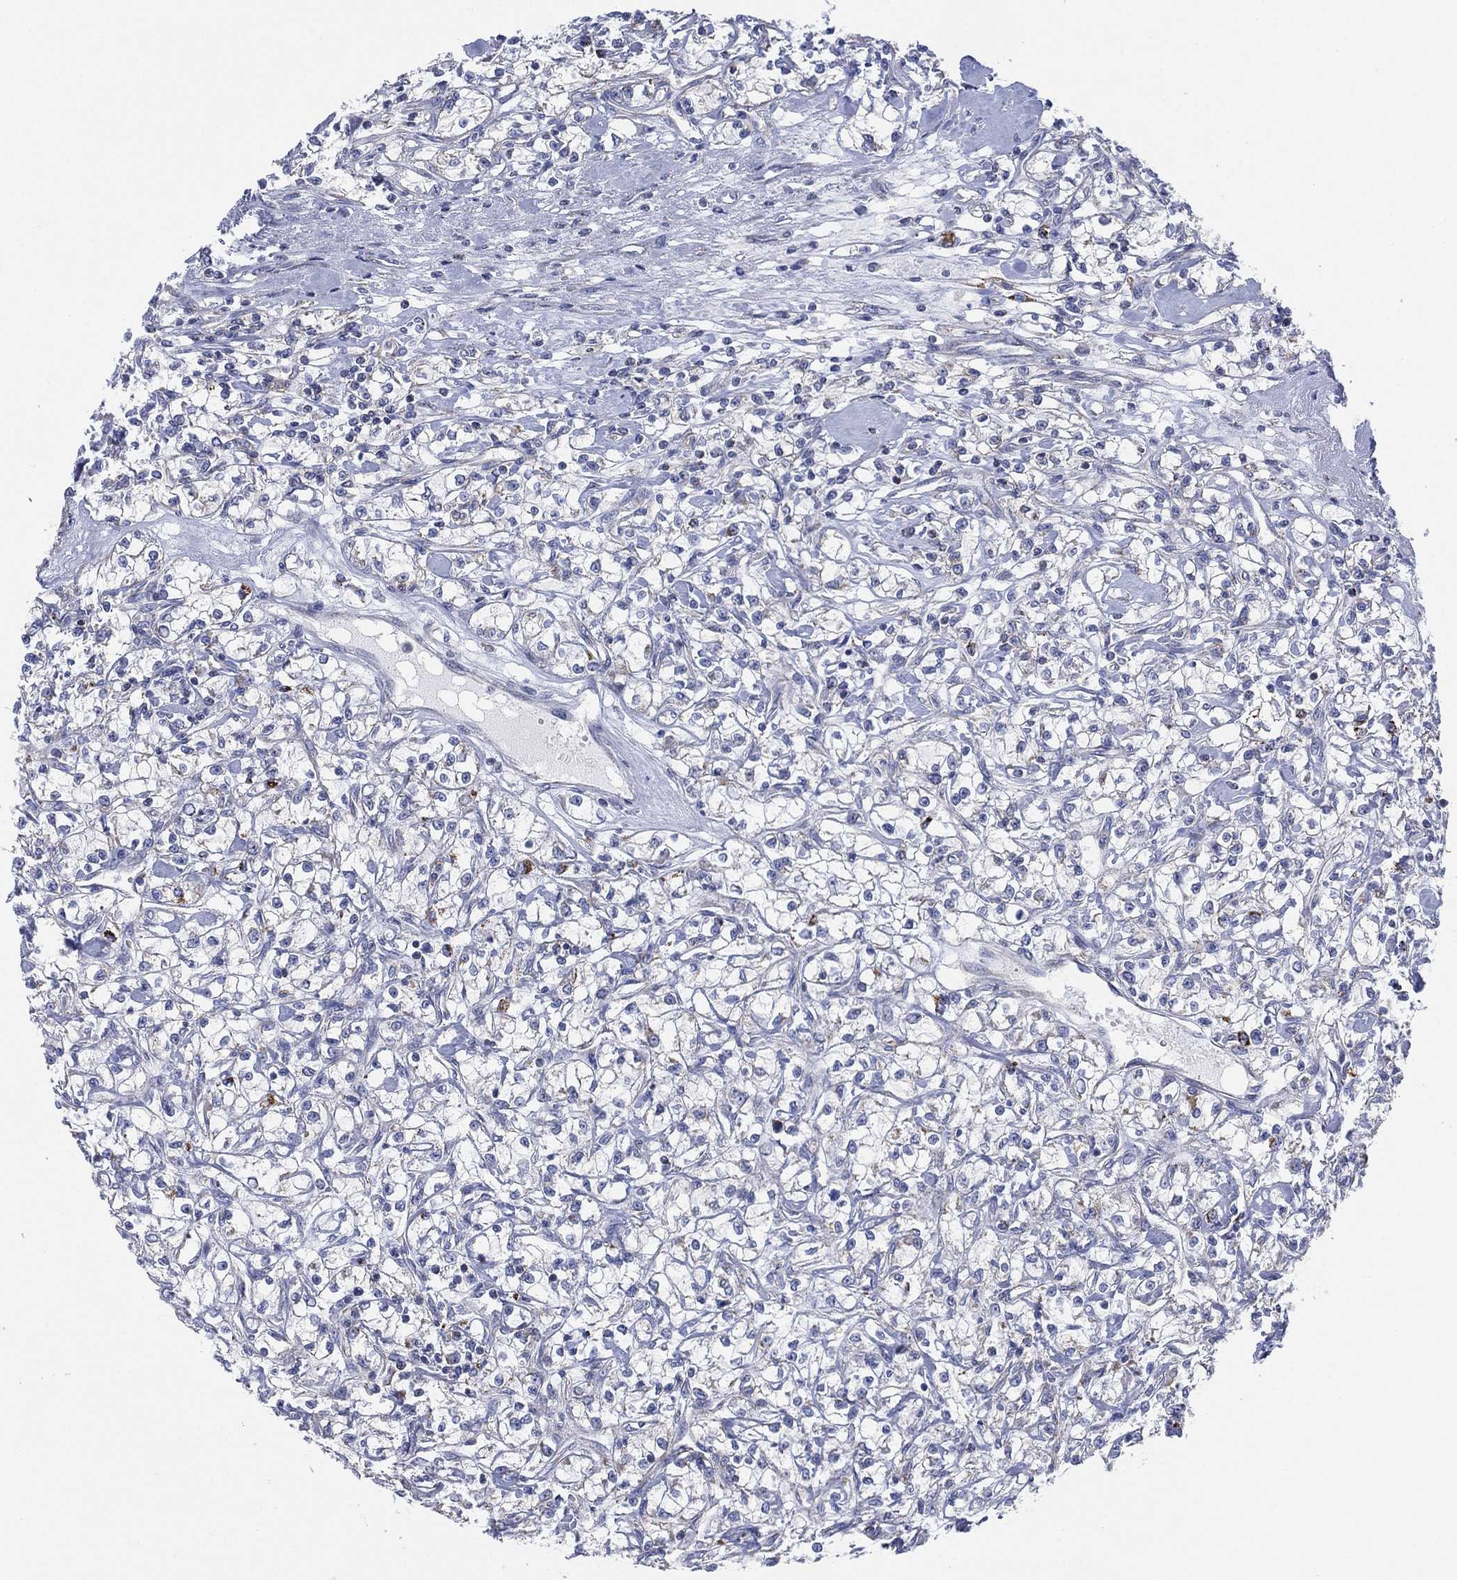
{"staining": {"intensity": "moderate", "quantity": "<25%", "location": "cytoplasmic/membranous"}, "tissue": "renal cancer", "cell_type": "Tumor cells", "image_type": "cancer", "snomed": [{"axis": "morphology", "description": "Adenocarcinoma, NOS"}, {"axis": "topography", "description": "Kidney"}], "caption": "IHC staining of renal cancer (adenocarcinoma), which exhibits low levels of moderate cytoplasmic/membranous positivity in about <25% of tumor cells indicating moderate cytoplasmic/membranous protein staining. The staining was performed using DAB (brown) for protein detection and nuclei were counterstained in hematoxylin (blue).", "gene": "INA", "patient": {"sex": "female", "age": 59}}